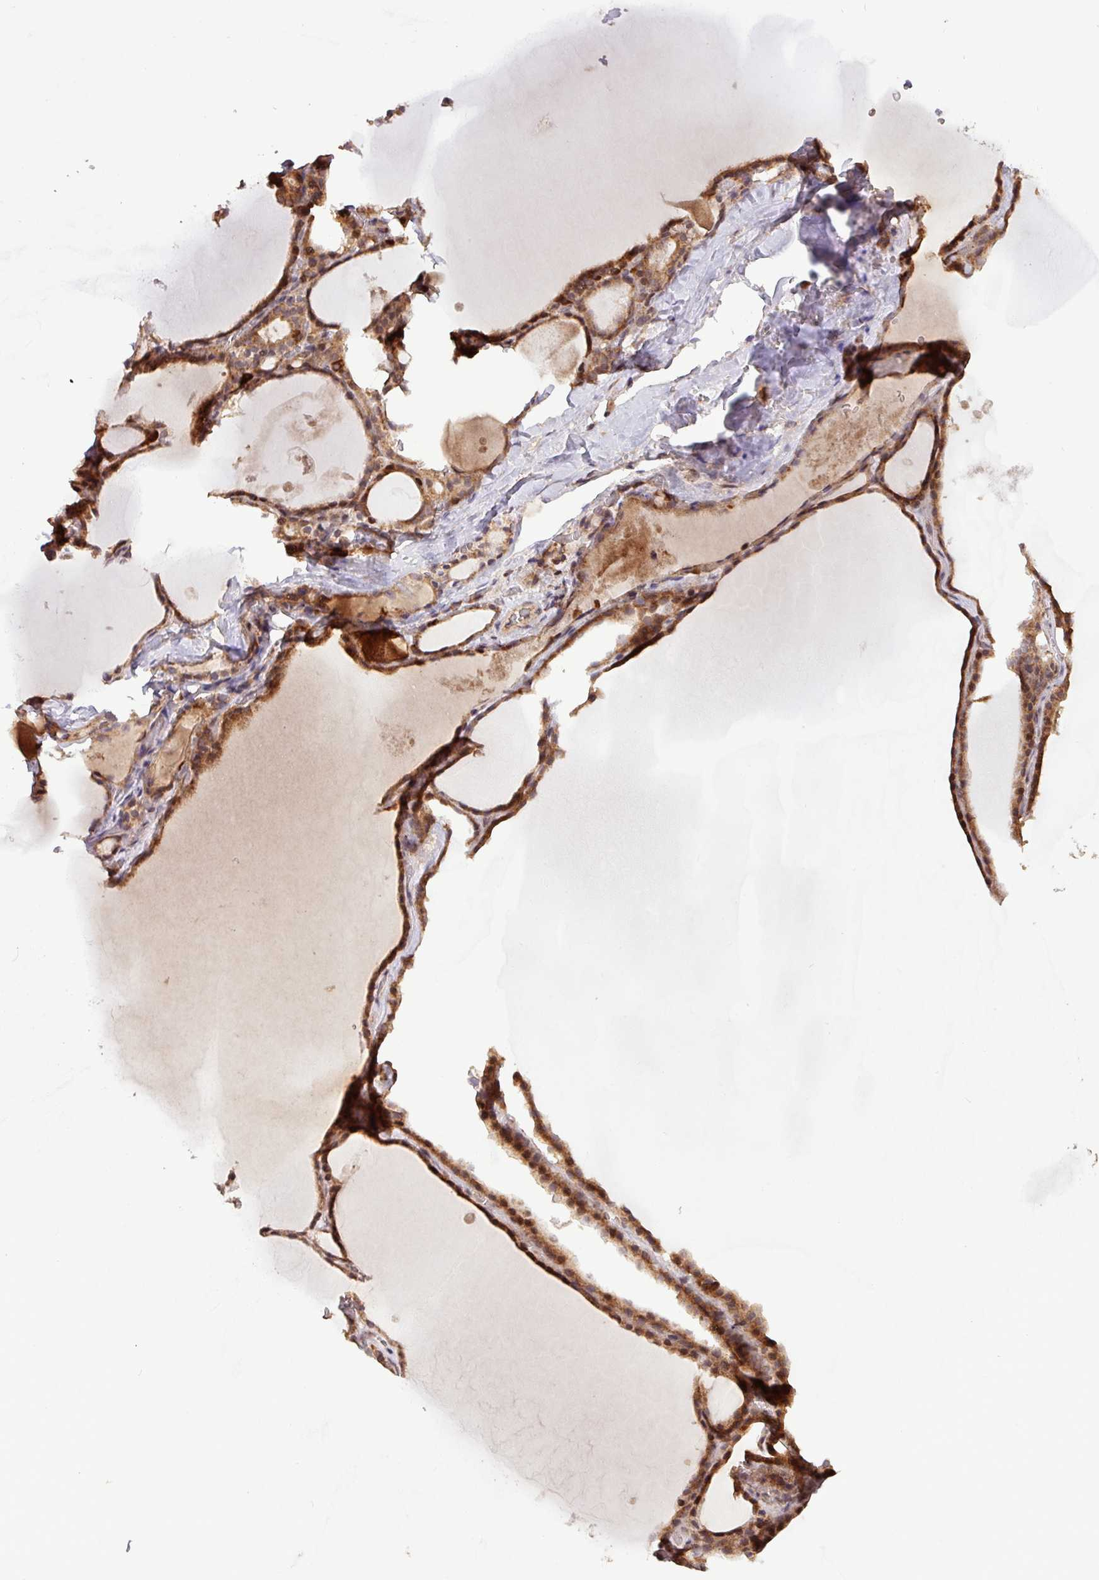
{"staining": {"intensity": "strong", "quantity": ">75%", "location": "cytoplasmic/membranous,nuclear"}, "tissue": "thyroid gland", "cell_type": "Glandular cells", "image_type": "normal", "snomed": [{"axis": "morphology", "description": "Normal tissue, NOS"}, {"axis": "topography", "description": "Thyroid gland"}], "caption": "DAB (3,3'-diaminobenzidine) immunohistochemical staining of benign human thyroid gland displays strong cytoplasmic/membranous,nuclear protein positivity in about >75% of glandular cells.", "gene": "YPEL1", "patient": {"sex": "male", "age": 56}}